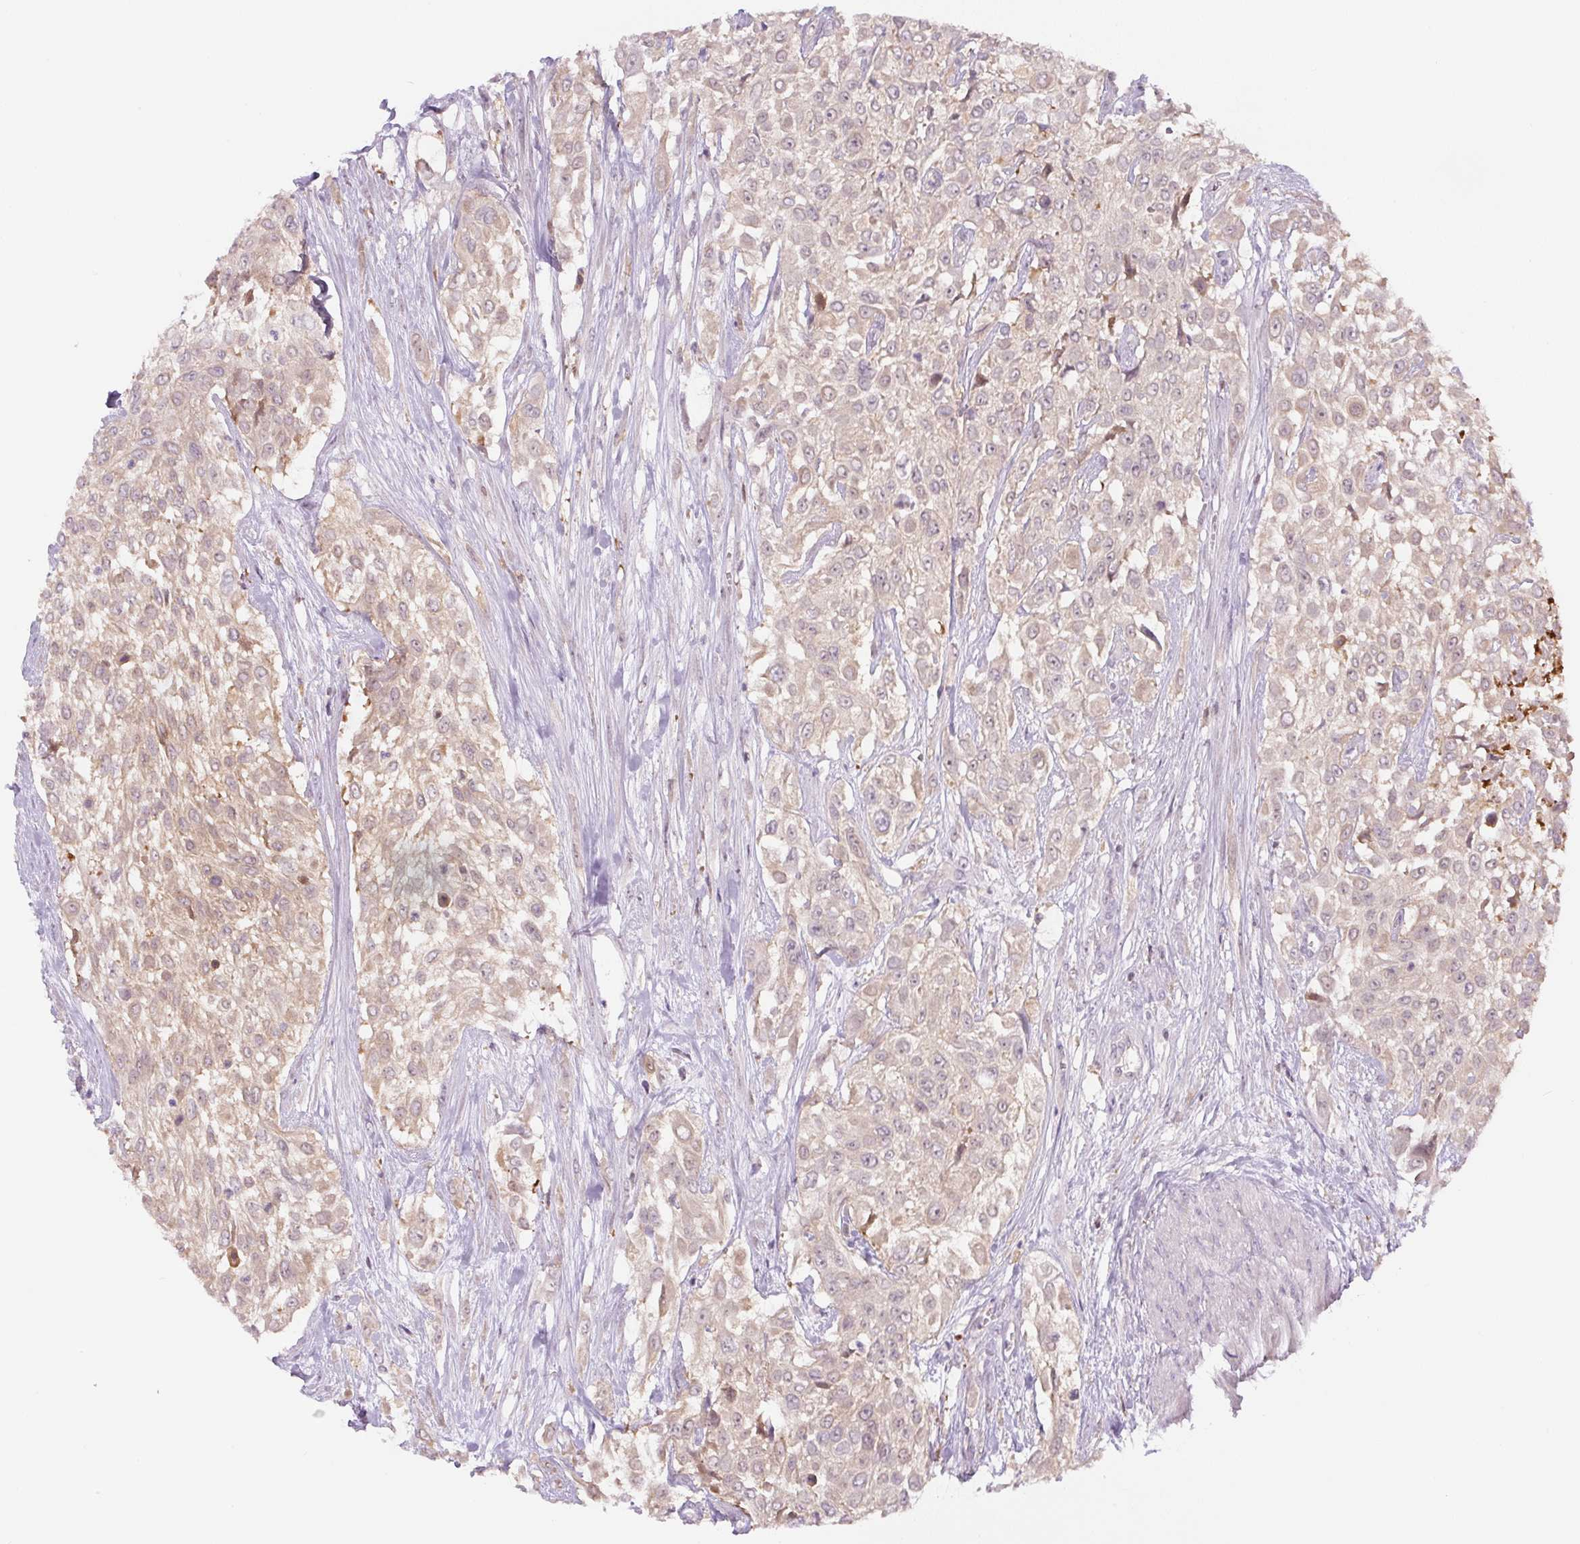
{"staining": {"intensity": "weak", "quantity": "25%-75%", "location": "cytoplasmic/membranous"}, "tissue": "urothelial cancer", "cell_type": "Tumor cells", "image_type": "cancer", "snomed": [{"axis": "morphology", "description": "Urothelial carcinoma, High grade"}, {"axis": "topography", "description": "Urinary bladder"}], "caption": "A low amount of weak cytoplasmic/membranous expression is appreciated in about 25%-75% of tumor cells in urothelial carcinoma (high-grade) tissue.", "gene": "SPSB2", "patient": {"sex": "male", "age": 57}}